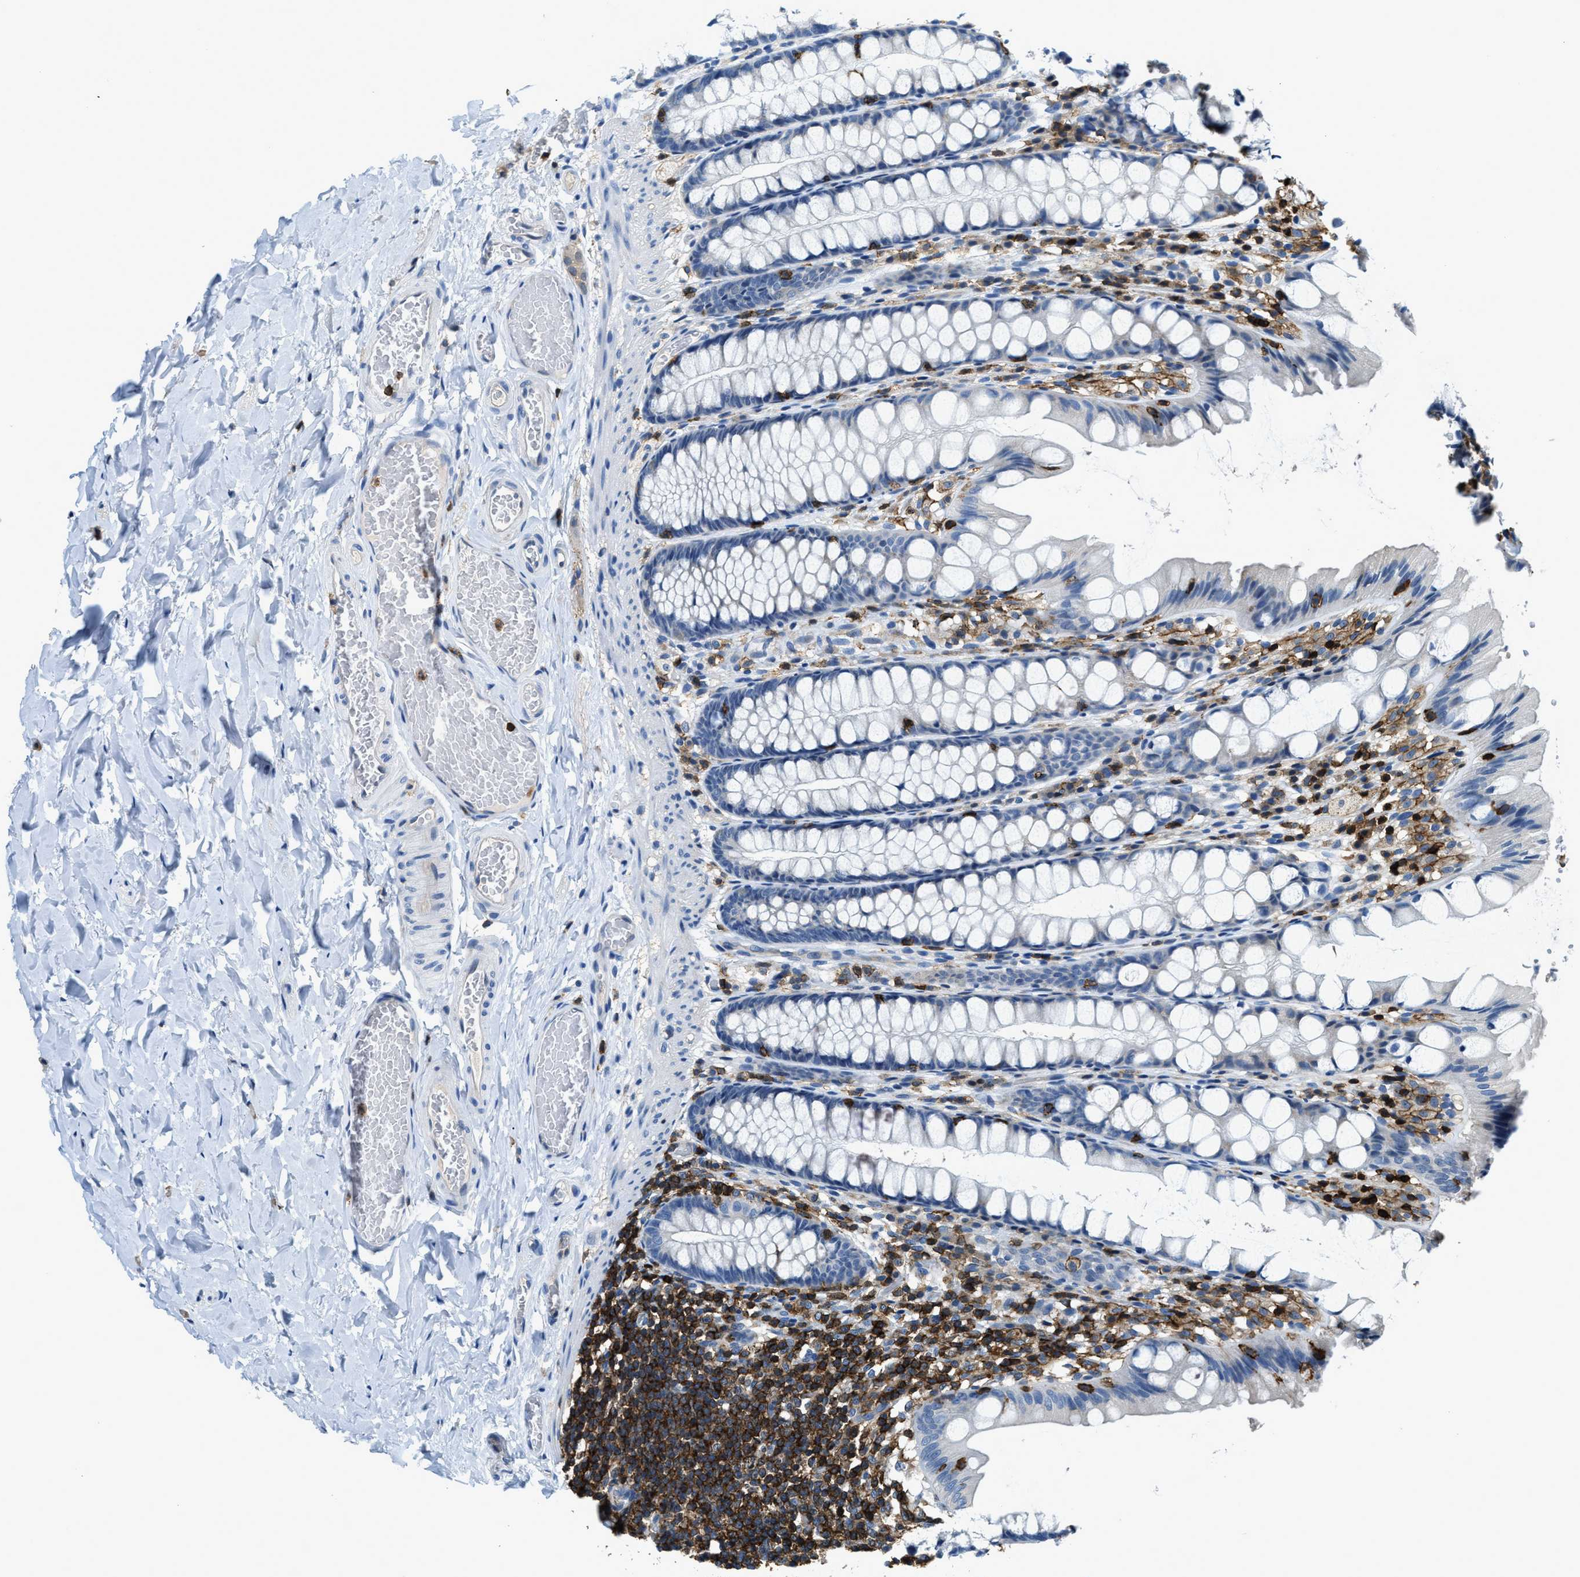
{"staining": {"intensity": "negative", "quantity": "none", "location": "none"}, "tissue": "colon", "cell_type": "Endothelial cells", "image_type": "normal", "snomed": [{"axis": "morphology", "description": "Normal tissue, NOS"}, {"axis": "topography", "description": "Colon"}], "caption": "Human colon stained for a protein using immunohistochemistry exhibits no expression in endothelial cells.", "gene": "MYO1G", "patient": {"sex": "male", "age": 47}}